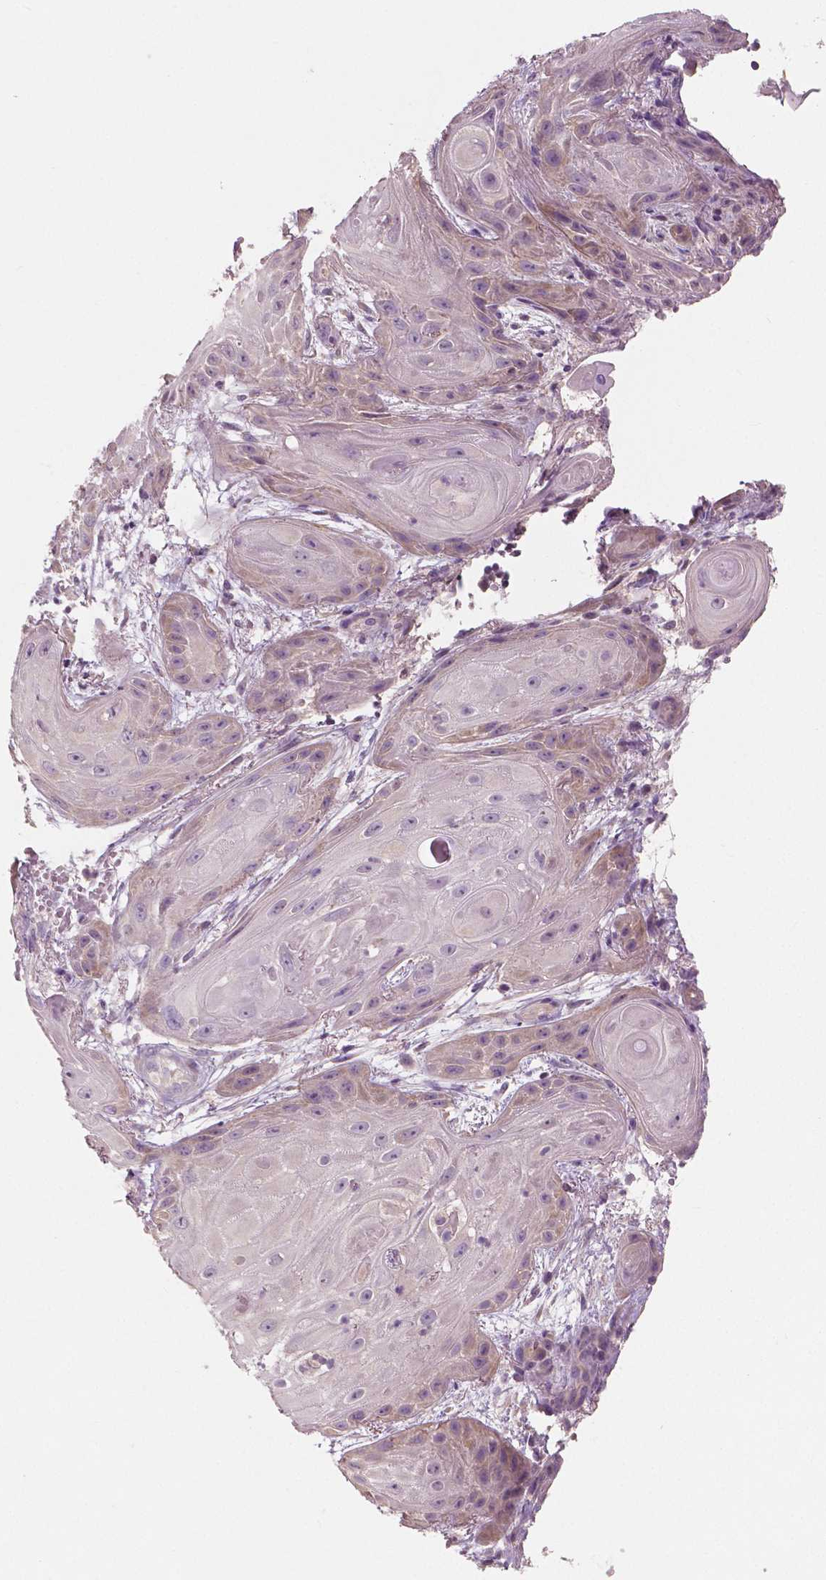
{"staining": {"intensity": "weak", "quantity": "<25%", "location": "cytoplasmic/membranous"}, "tissue": "skin cancer", "cell_type": "Tumor cells", "image_type": "cancer", "snomed": [{"axis": "morphology", "description": "Squamous cell carcinoma, NOS"}, {"axis": "topography", "description": "Skin"}], "caption": "This is an IHC image of human skin cancer (squamous cell carcinoma). There is no positivity in tumor cells.", "gene": "LSM14B", "patient": {"sex": "male", "age": 62}}